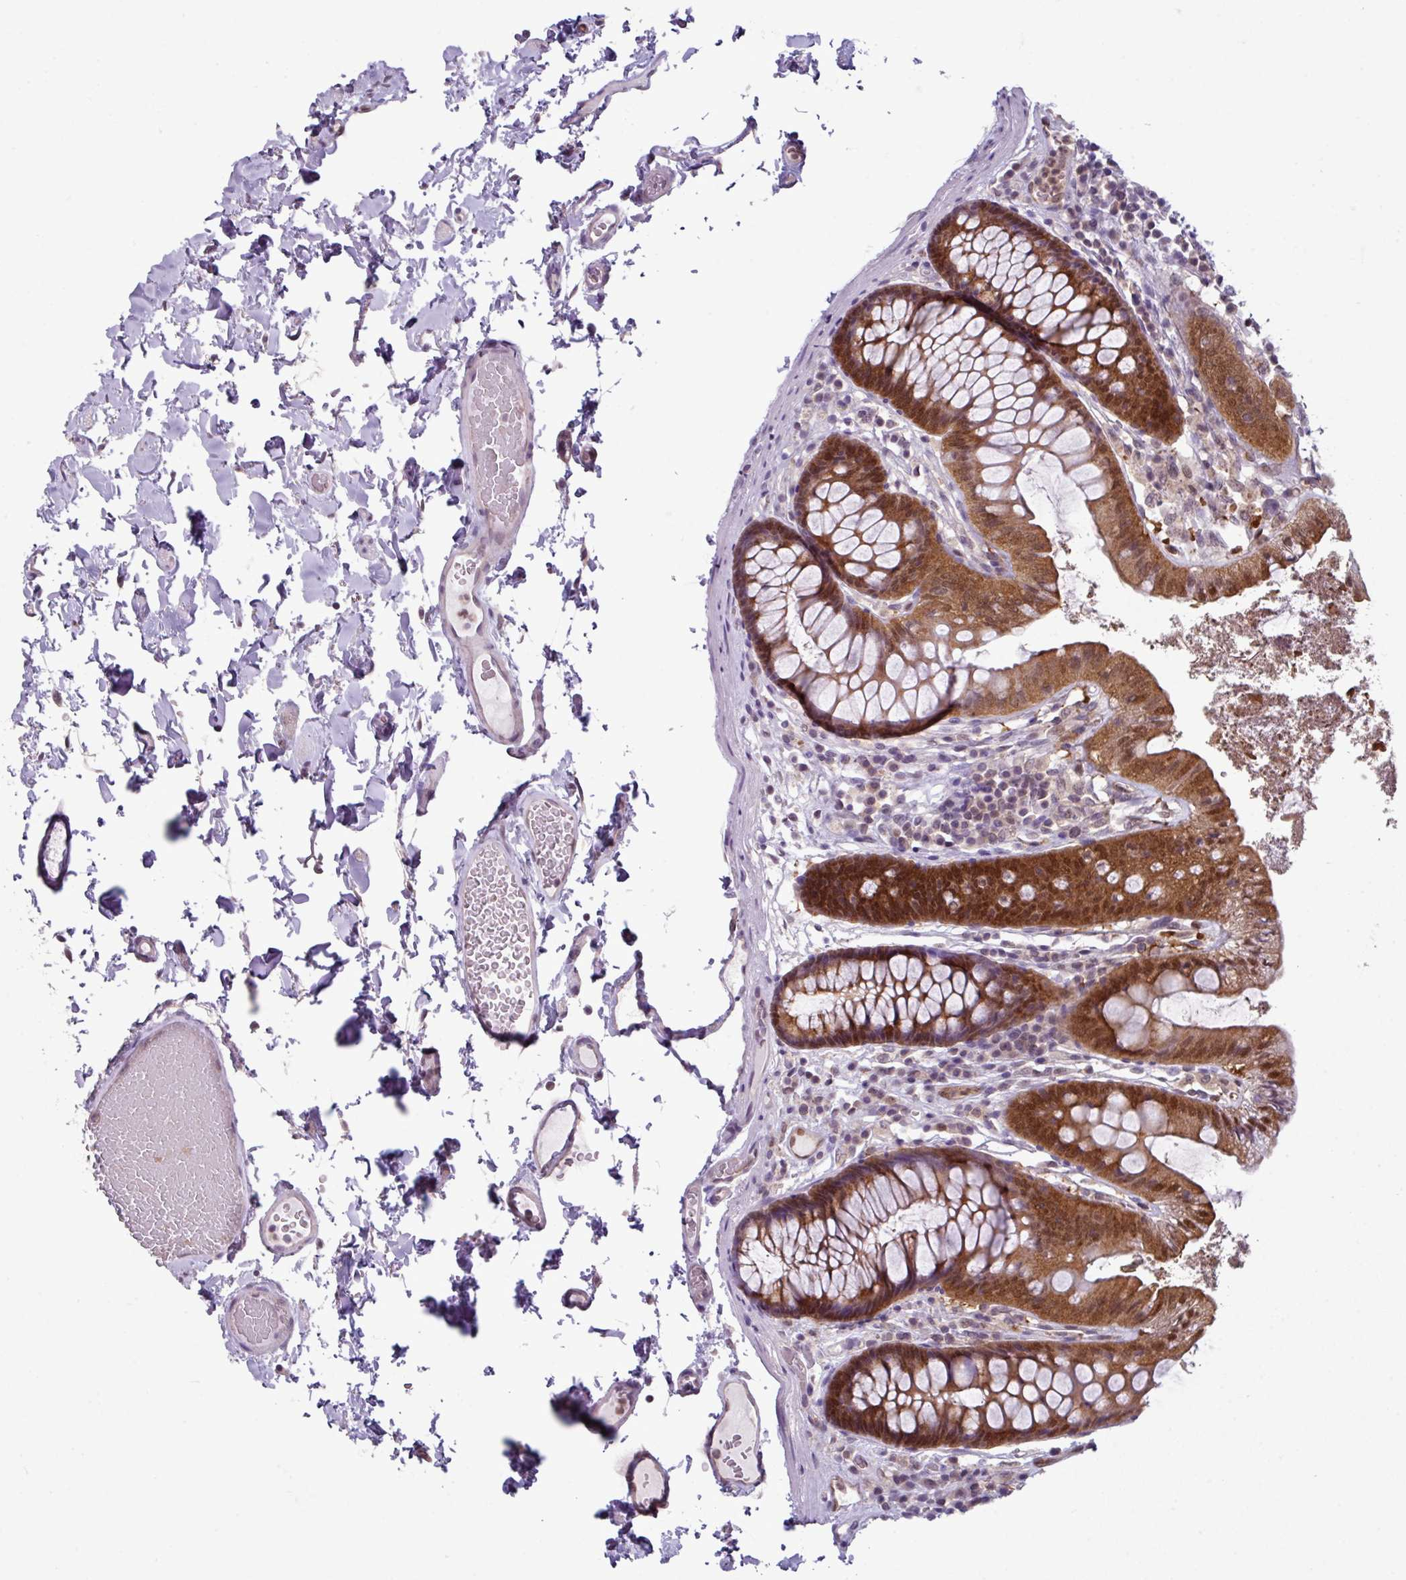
{"staining": {"intensity": "weak", "quantity": ">75%", "location": "cytoplasmic/membranous"}, "tissue": "colon", "cell_type": "Endothelial cells", "image_type": "normal", "snomed": [{"axis": "morphology", "description": "Normal tissue, NOS"}, {"axis": "topography", "description": "Colon"}], "caption": "Endothelial cells show low levels of weak cytoplasmic/membranous staining in about >75% of cells in benign colon. (DAB IHC, brown staining for protein, blue staining for nuclei).", "gene": "TTLL12", "patient": {"sex": "male", "age": 84}}